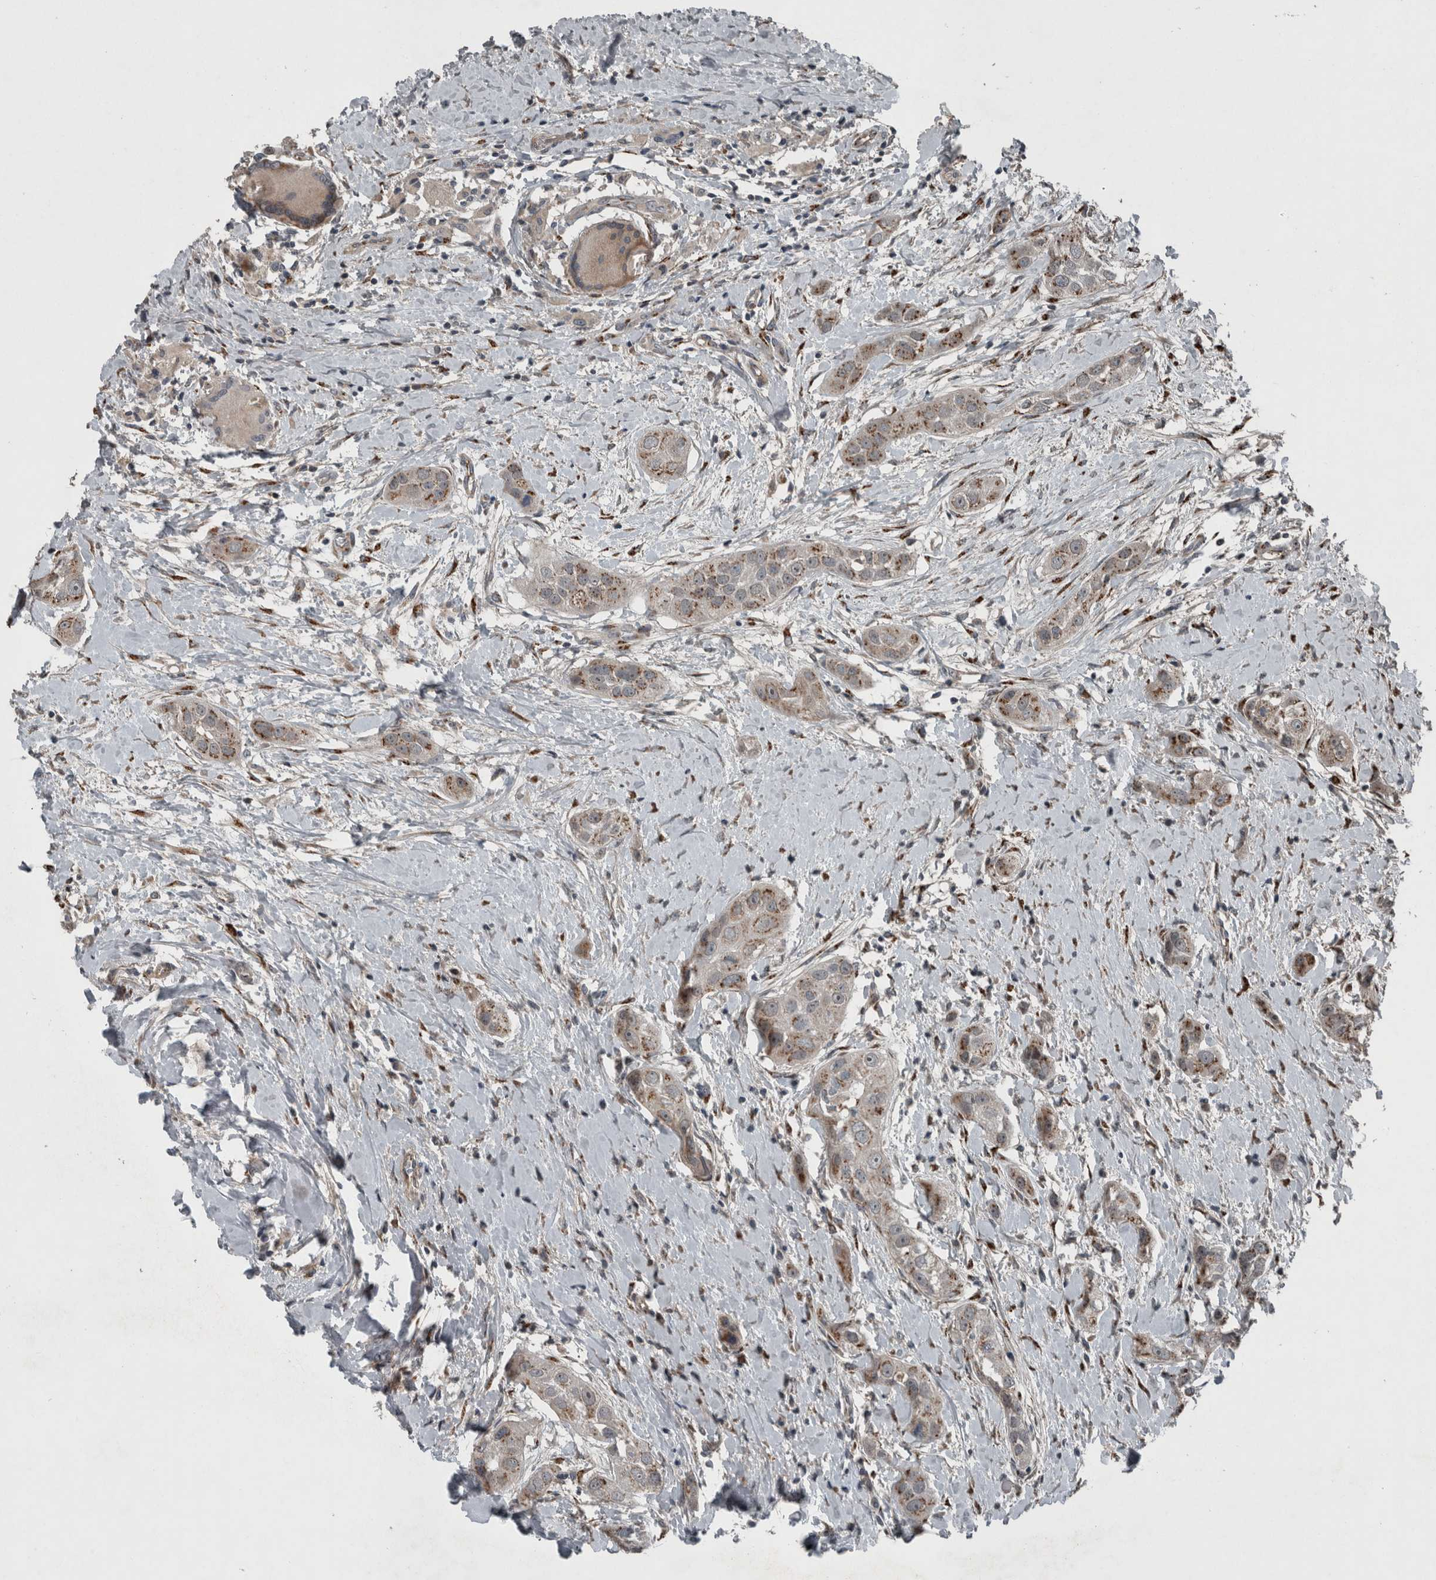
{"staining": {"intensity": "moderate", "quantity": "25%-75%", "location": "cytoplasmic/membranous"}, "tissue": "head and neck cancer", "cell_type": "Tumor cells", "image_type": "cancer", "snomed": [{"axis": "morphology", "description": "Normal tissue, NOS"}, {"axis": "morphology", "description": "Squamous cell carcinoma, NOS"}, {"axis": "topography", "description": "Skeletal muscle"}, {"axis": "topography", "description": "Head-Neck"}], "caption": "Immunohistochemistry (IHC) histopathology image of neoplastic tissue: head and neck cancer stained using immunohistochemistry displays medium levels of moderate protein expression localized specifically in the cytoplasmic/membranous of tumor cells, appearing as a cytoplasmic/membranous brown color.", "gene": "ZNF345", "patient": {"sex": "male", "age": 51}}